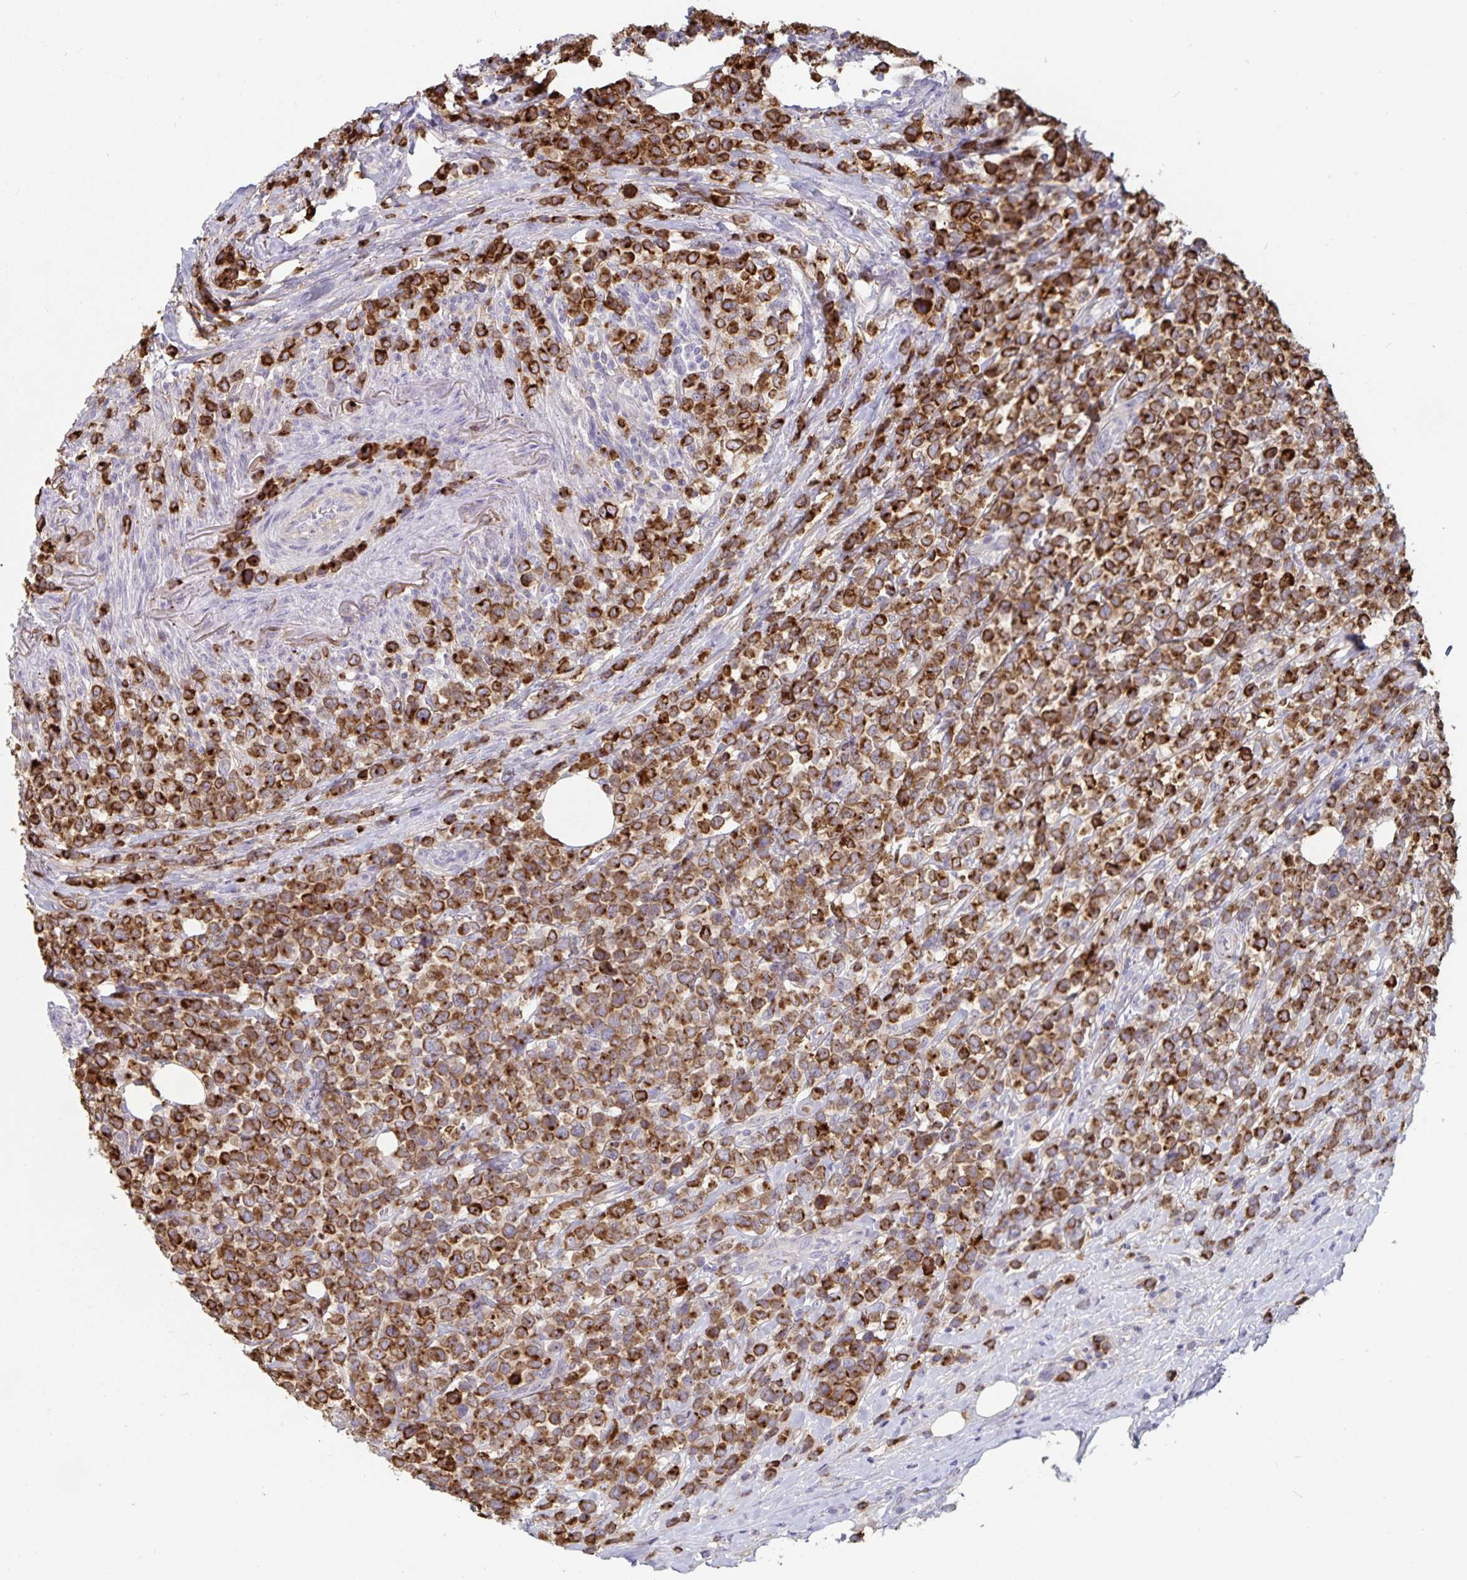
{"staining": {"intensity": "strong", "quantity": ">75%", "location": "cytoplasmic/membranous"}, "tissue": "lymphoma", "cell_type": "Tumor cells", "image_type": "cancer", "snomed": [{"axis": "morphology", "description": "Malignant lymphoma, non-Hodgkin's type, High grade"}, {"axis": "topography", "description": "Soft tissue"}], "caption": "Strong cytoplasmic/membranous protein expression is identified in approximately >75% of tumor cells in lymphoma.", "gene": "GNLY", "patient": {"sex": "female", "age": 56}}